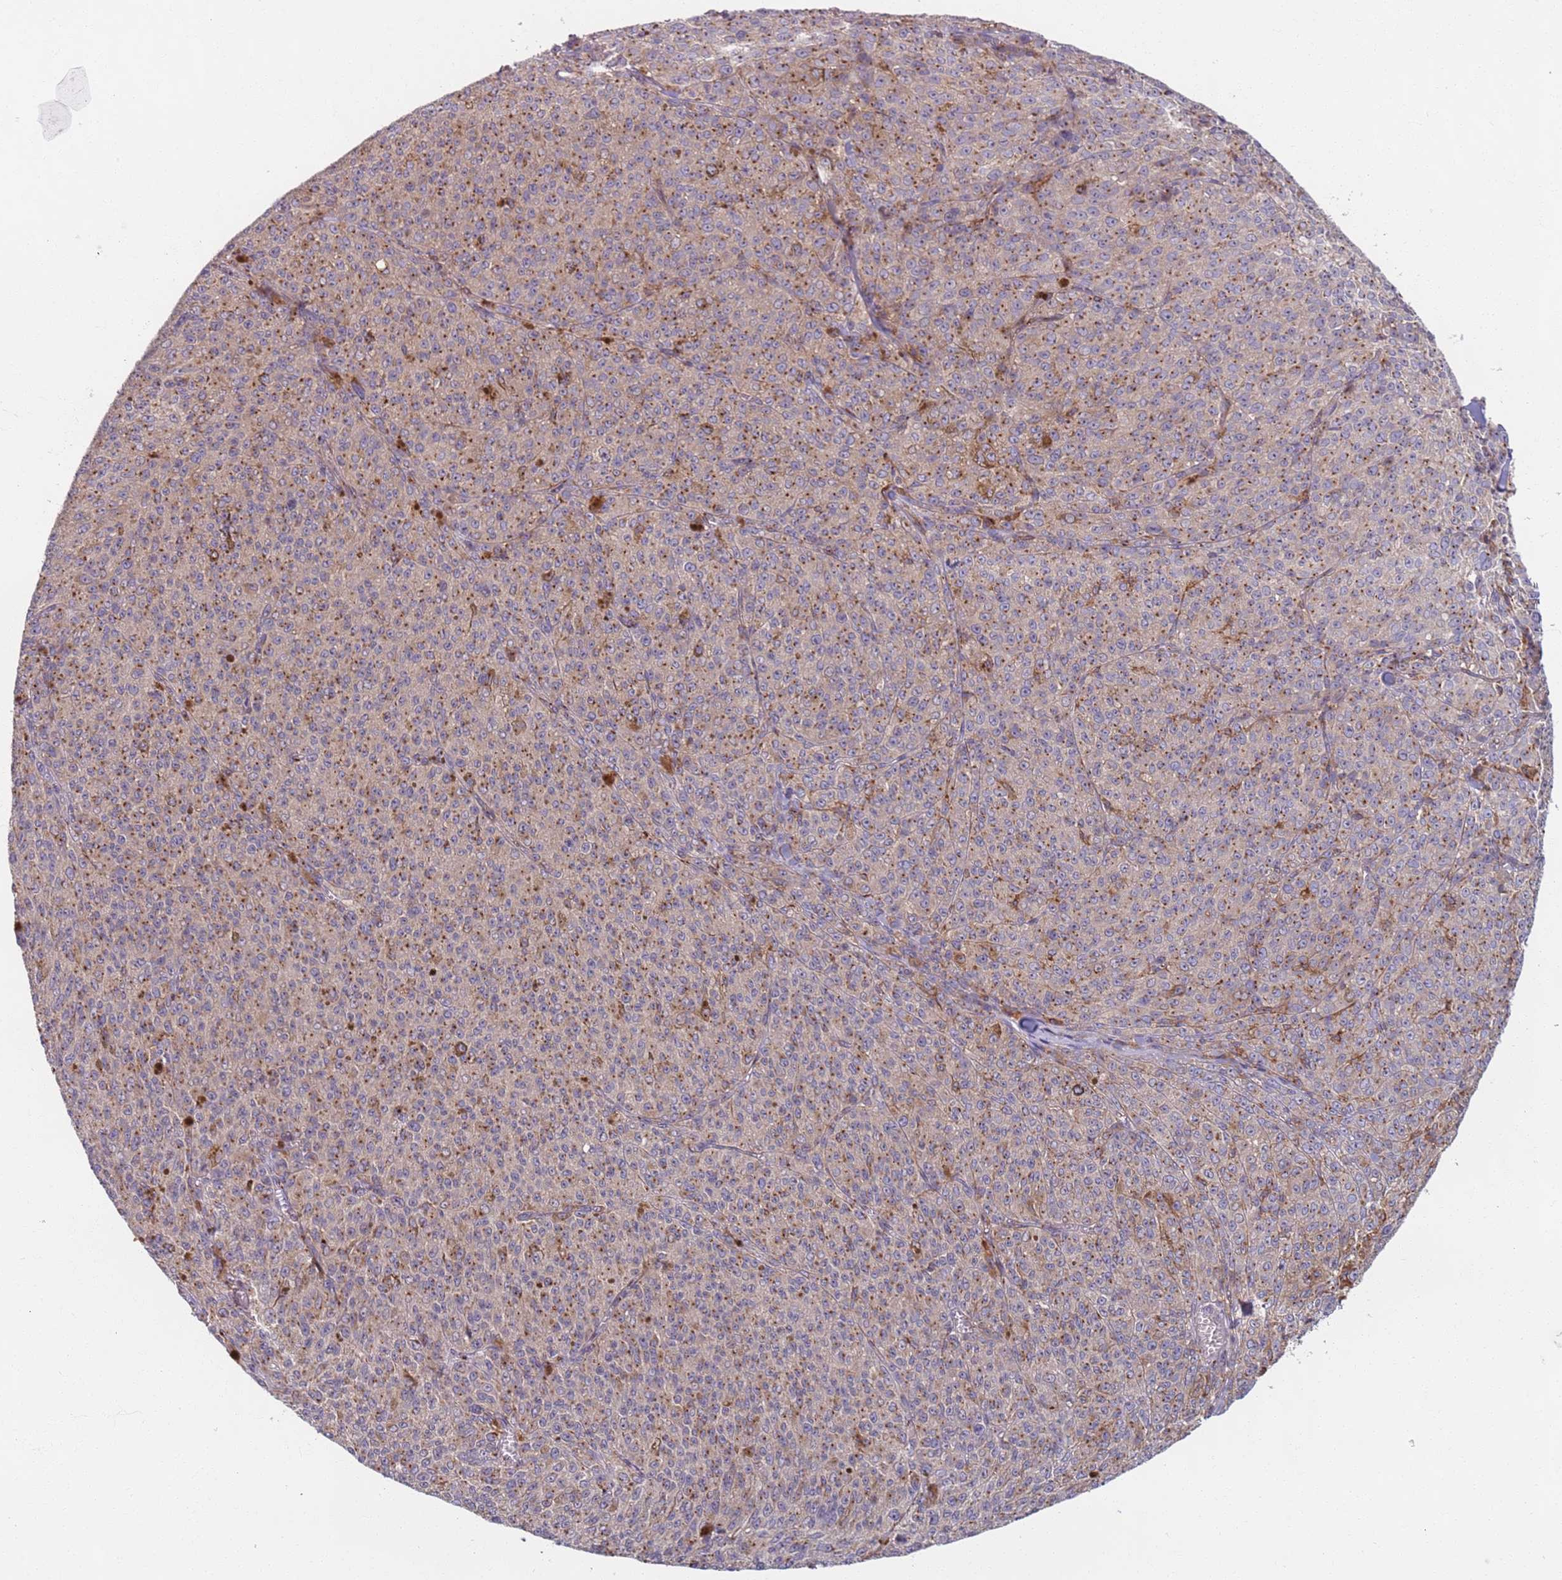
{"staining": {"intensity": "moderate", "quantity": ">75%", "location": "cytoplasmic/membranous"}, "tissue": "melanoma", "cell_type": "Tumor cells", "image_type": "cancer", "snomed": [{"axis": "morphology", "description": "Malignant melanoma, NOS"}, {"axis": "topography", "description": "Skin"}], "caption": "The micrograph shows a brown stain indicating the presence of a protein in the cytoplasmic/membranous of tumor cells in malignant melanoma. (Stains: DAB in brown, nuclei in blue, Microscopy: brightfield microscopy at high magnification).", "gene": "AKTIP", "patient": {"sex": "female", "age": 52}}